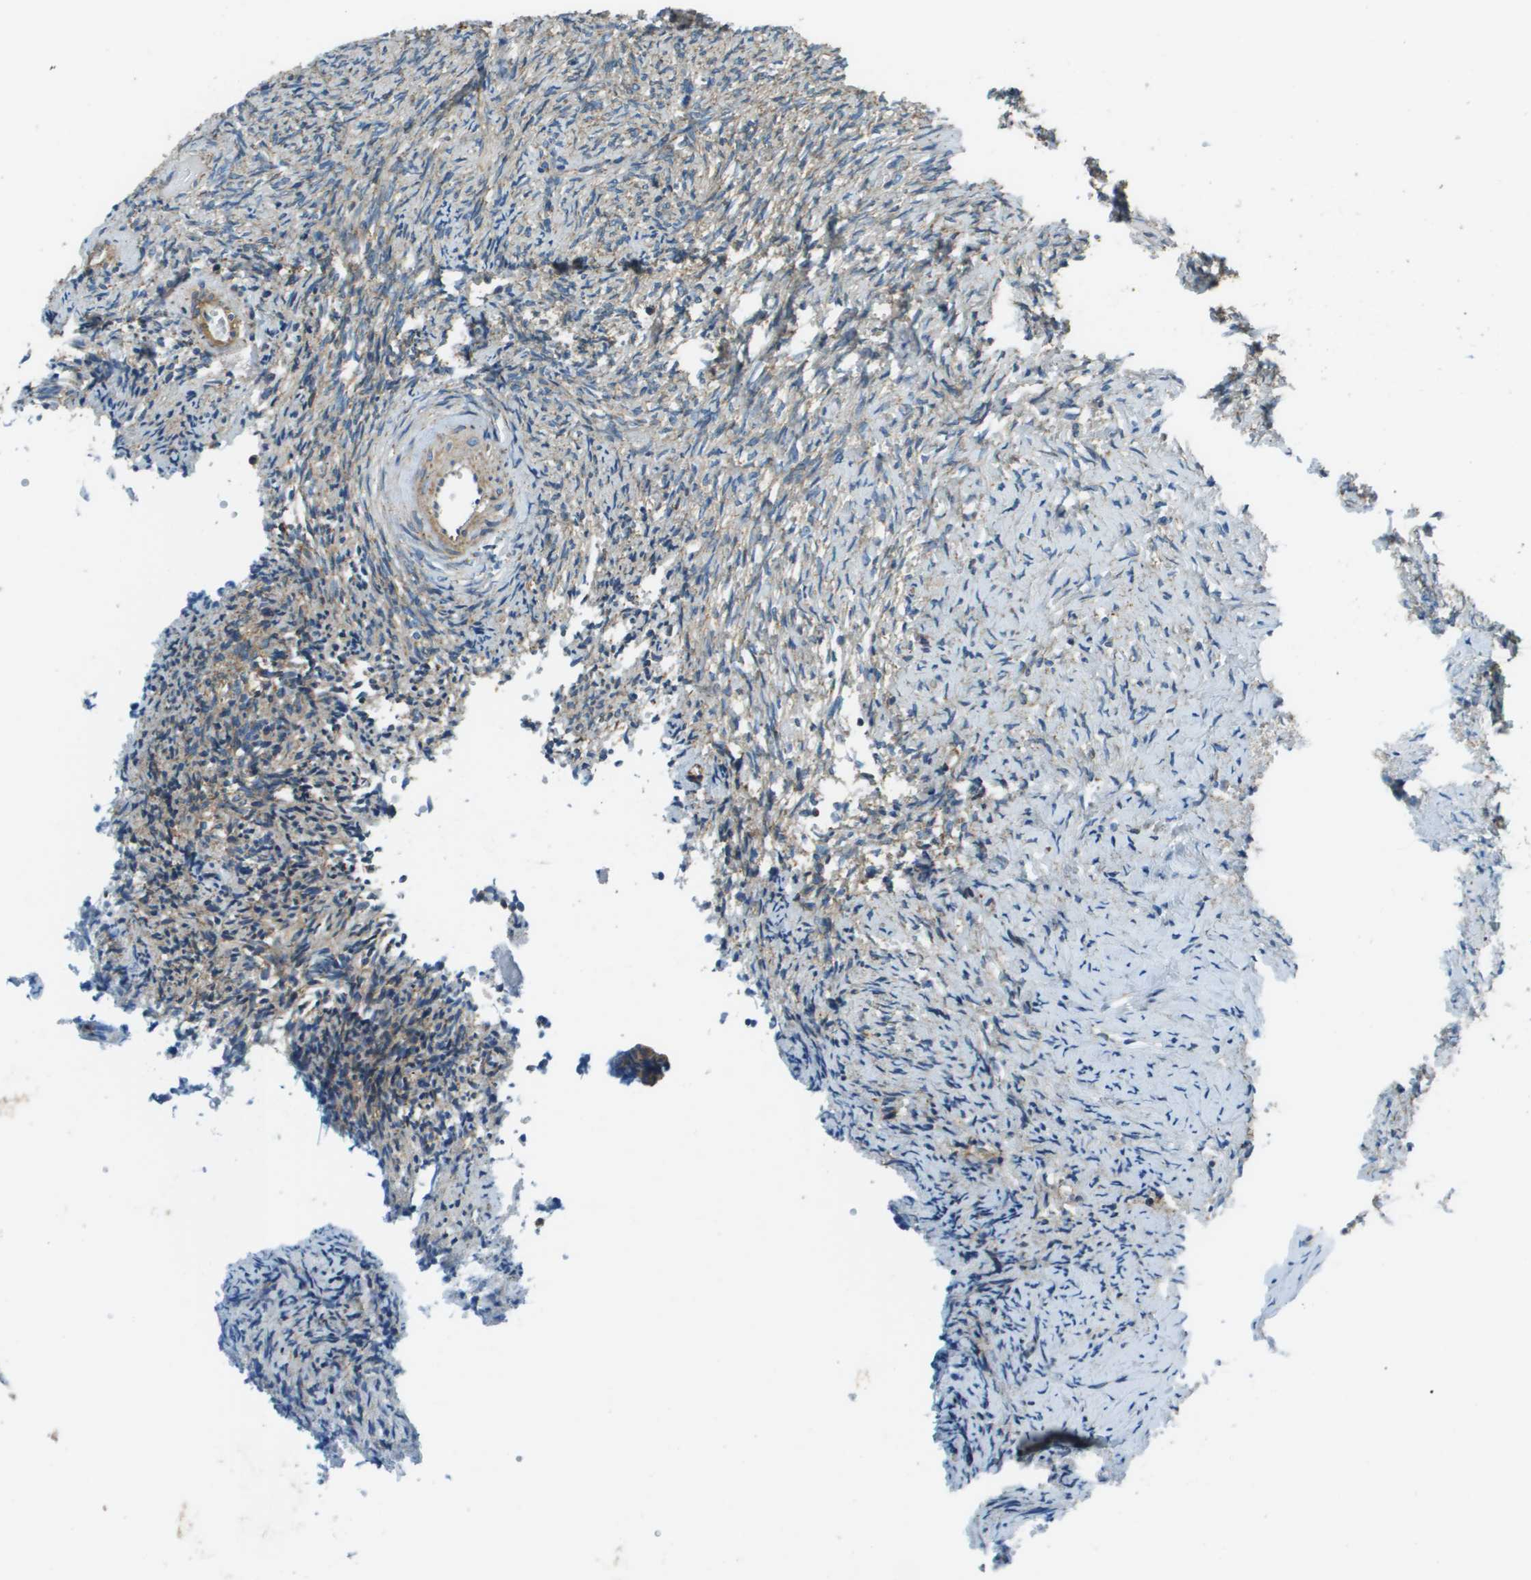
{"staining": {"intensity": "weak", "quantity": "<25%", "location": "cytoplasmic/membranous"}, "tissue": "ovary", "cell_type": "Ovarian stroma cells", "image_type": "normal", "snomed": [{"axis": "morphology", "description": "Normal tissue, NOS"}, {"axis": "topography", "description": "Ovary"}], "caption": "Ovarian stroma cells are negative for protein expression in normal human ovary.", "gene": "TMEM51", "patient": {"sex": "female", "age": 41}}